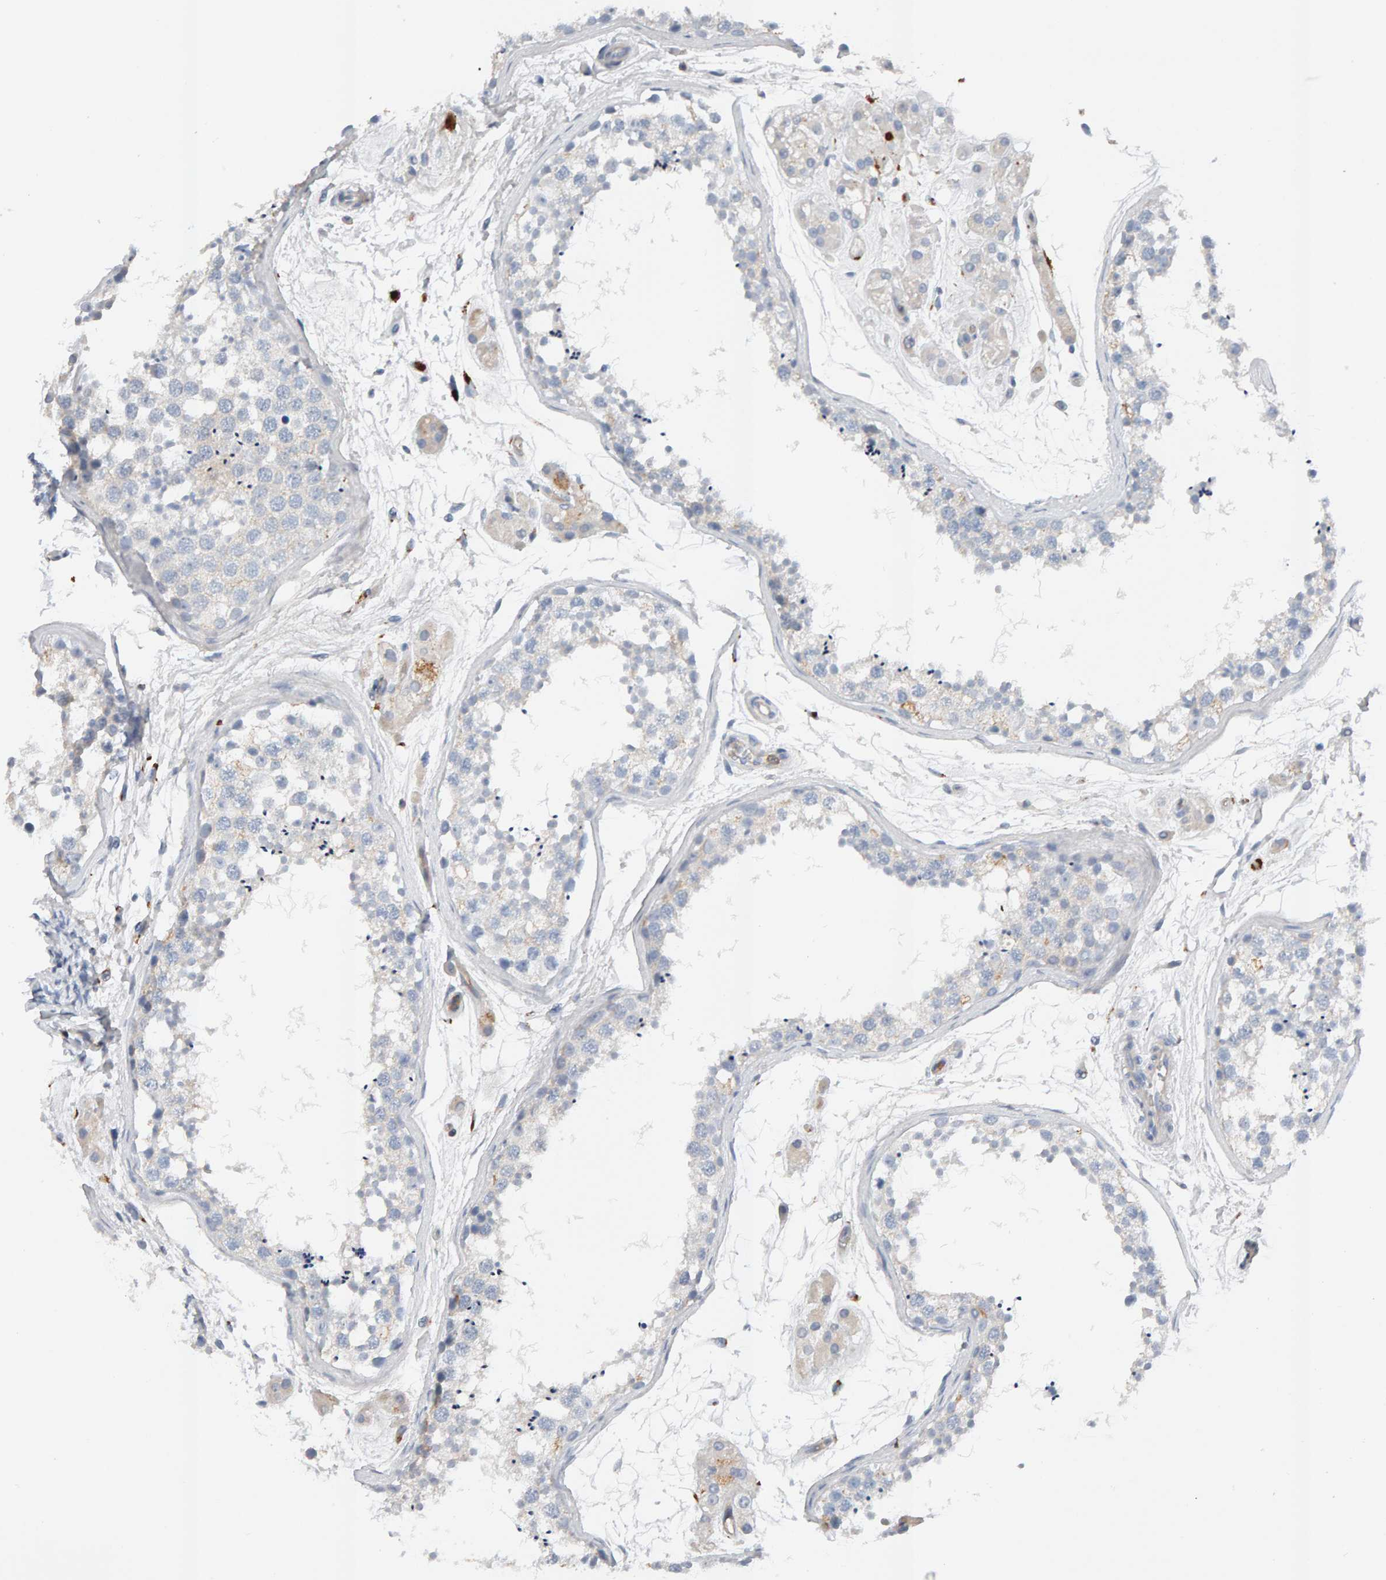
{"staining": {"intensity": "weak", "quantity": "<25%", "location": "cytoplasmic/membranous"}, "tissue": "testis", "cell_type": "Cells in seminiferous ducts", "image_type": "normal", "snomed": [{"axis": "morphology", "description": "Normal tissue, NOS"}, {"axis": "topography", "description": "Testis"}], "caption": "Immunohistochemistry (IHC) histopathology image of normal testis: human testis stained with DAB (3,3'-diaminobenzidine) displays no significant protein expression in cells in seminiferous ducts.", "gene": "FYN", "patient": {"sex": "male", "age": 56}}